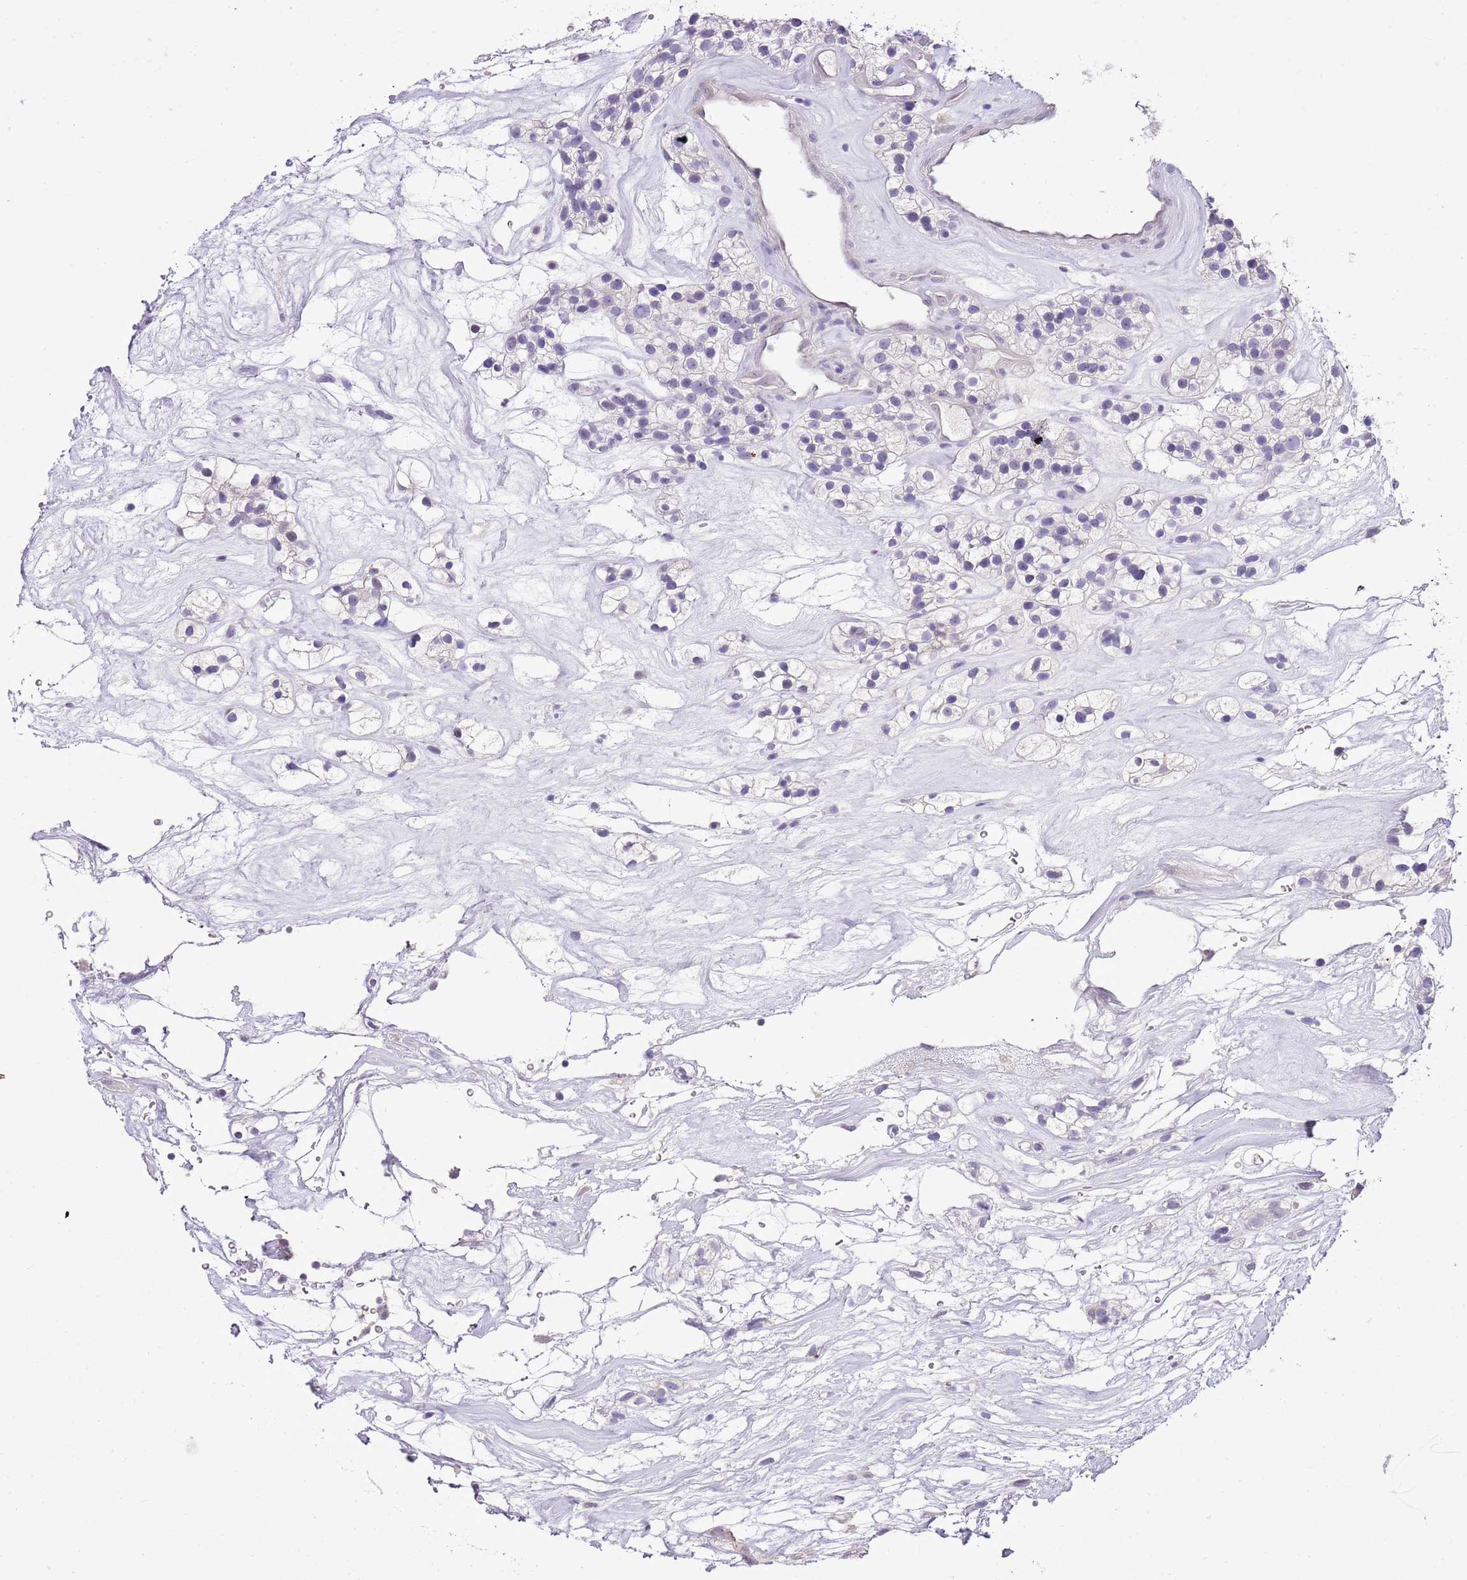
{"staining": {"intensity": "negative", "quantity": "none", "location": "none"}, "tissue": "renal cancer", "cell_type": "Tumor cells", "image_type": "cancer", "snomed": [{"axis": "morphology", "description": "Adenocarcinoma, NOS"}, {"axis": "topography", "description": "Kidney"}], "caption": "There is no significant positivity in tumor cells of renal cancer.", "gene": "XPO7", "patient": {"sex": "female", "age": 57}}